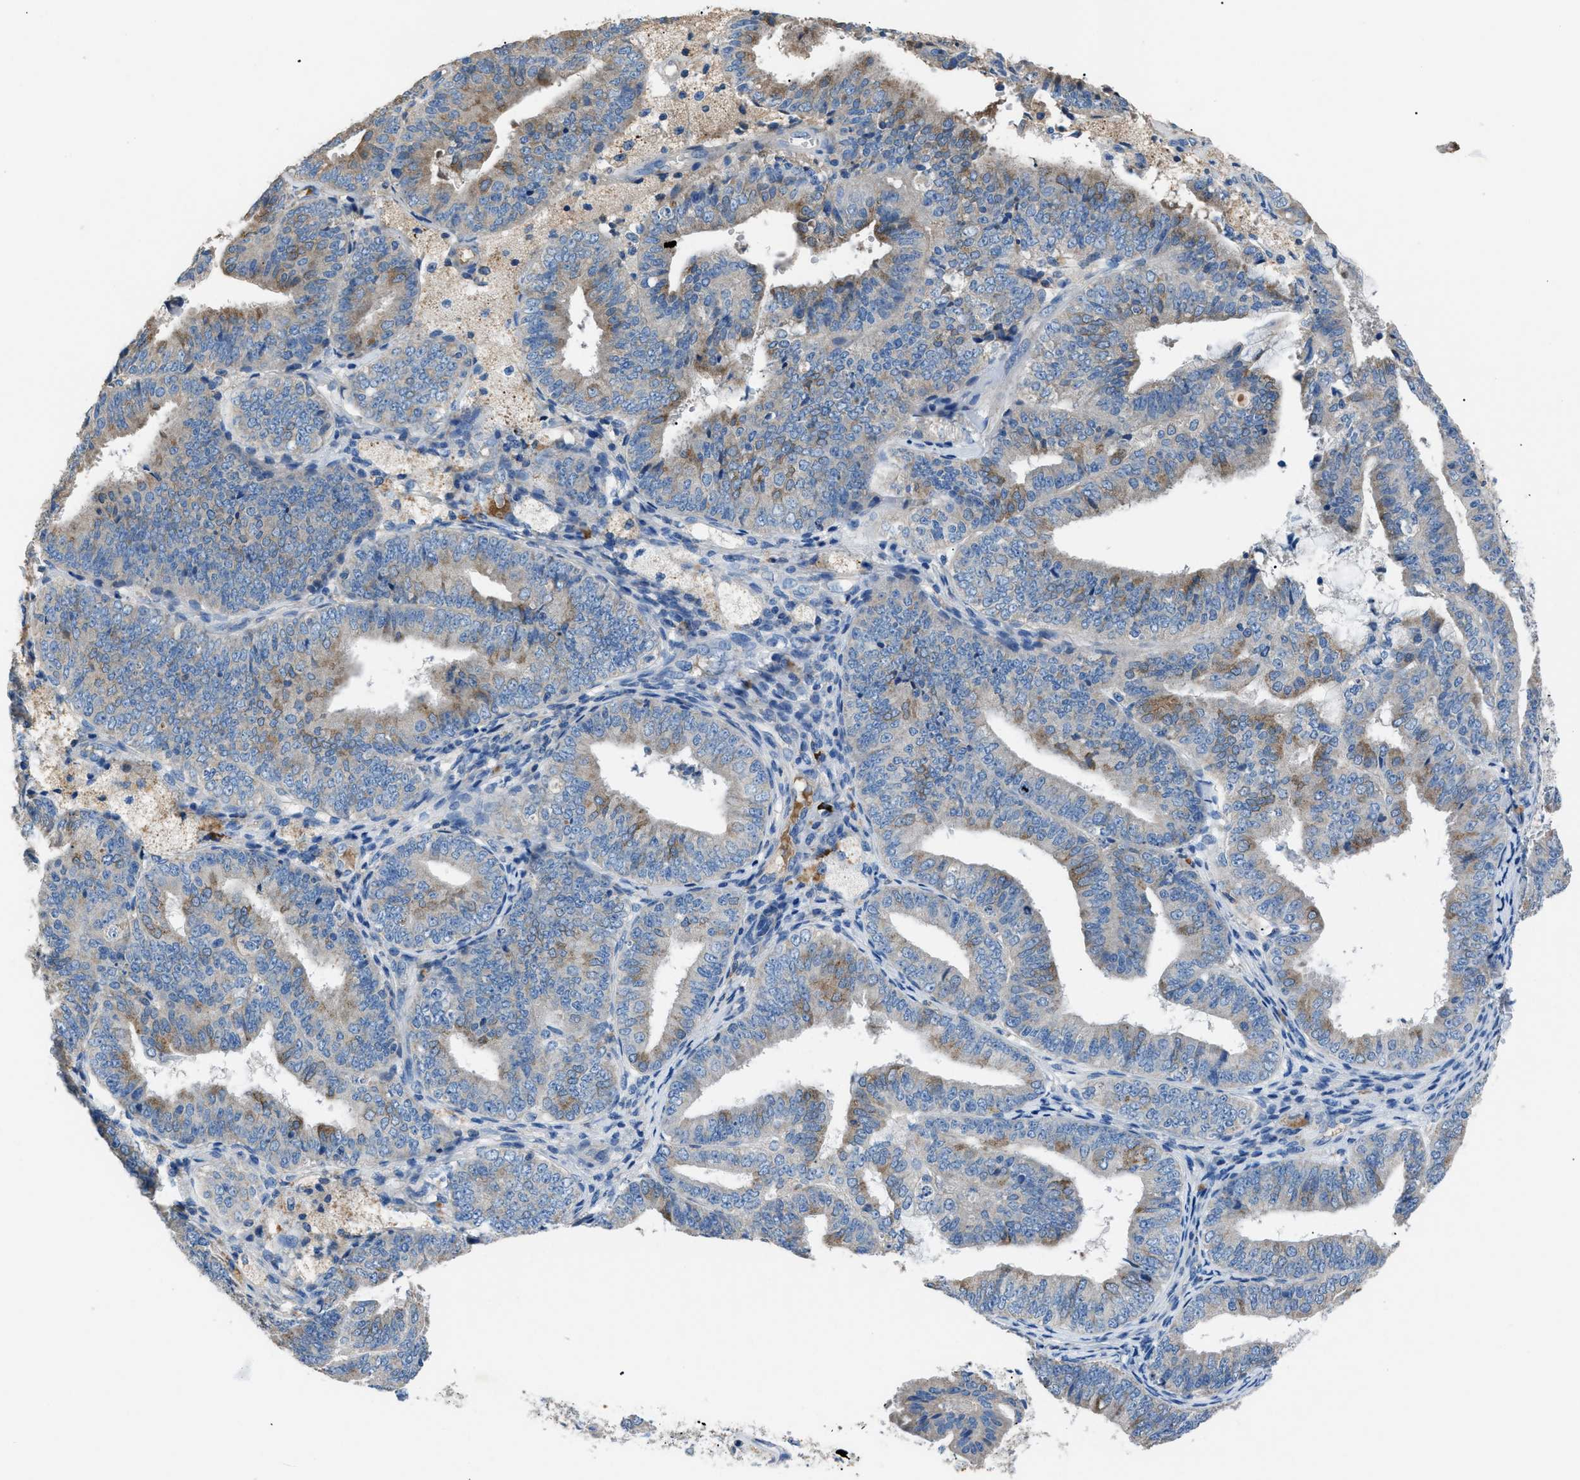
{"staining": {"intensity": "moderate", "quantity": "25%-75%", "location": "cytoplasmic/membranous"}, "tissue": "endometrial cancer", "cell_type": "Tumor cells", "image_type": "cancer", "snomed": [{"axis": "morphology", "description": "Adenocarcinoma, NOS"}, {"axis": "topography", "description": "Endometrium"}], "caption": "Human endometrial cancer stained with a protein marker demonstrates moderate staining in tumor cells.", "gene": "SGCZ", "patient": {"sex": "female", "age": 63}}